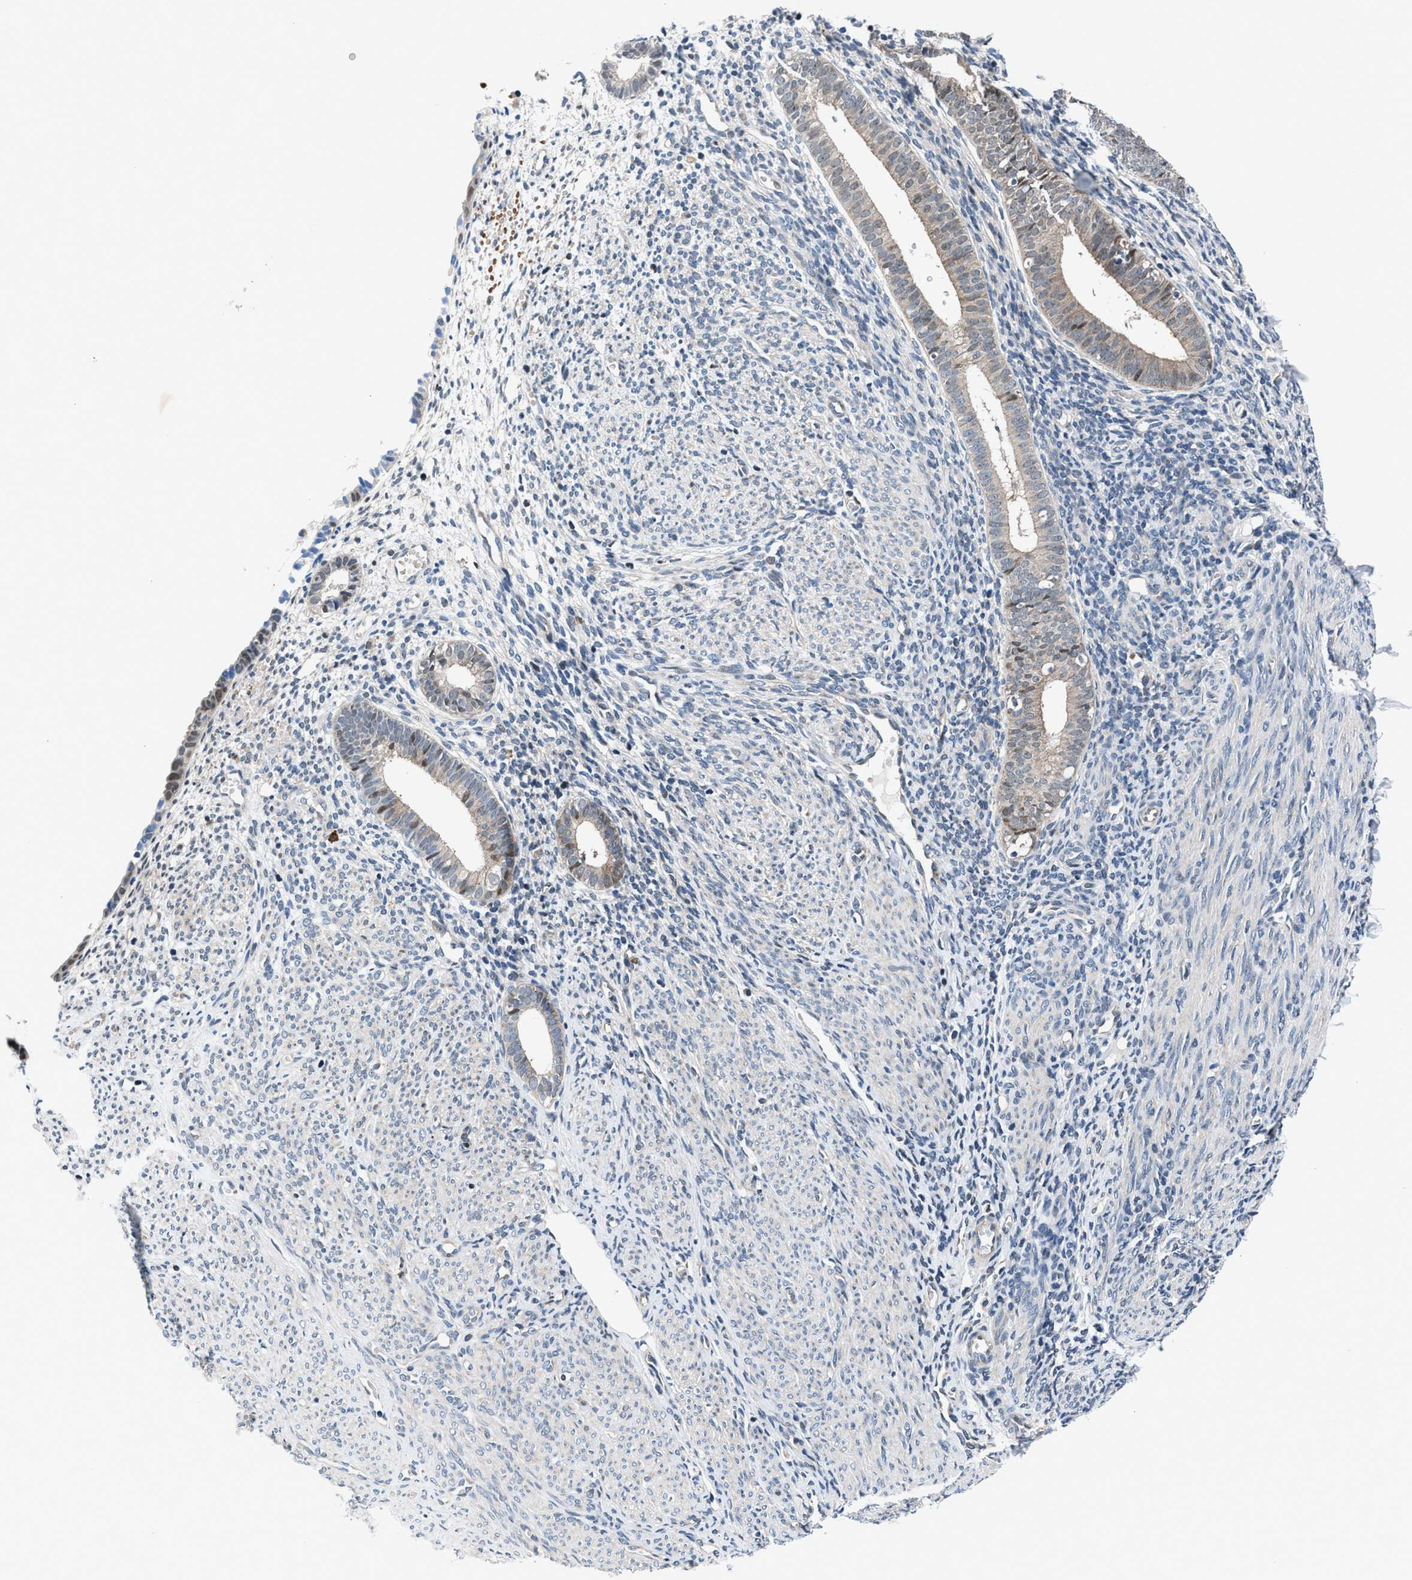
{"staining": {"intensity": "weak", "quantity": "<25%", "location": "cytoplasmic/membranous"}, "tissue": "endometrium", "cell_type": "Cells in endometrial stroma", "image_type": "normal", "snomed": [{"axis": "morphology", "description": "Normal tissue, NOS"}, {"axis": "morphology", "description": "Adenocarcinoma, NOS"}, {"axis": "topography", "description": "Endometrium"}], "caption": "Immunohistochemistry (IHC) of benign endometrium demonstrates no expression in cells in endometrial stroma. (DAB (3,3'-diaminobenzidine) immunohistochemistry, high magnification).", "gene": "PRPSAP2", "patient": {"sex": "female", "age": 57}}